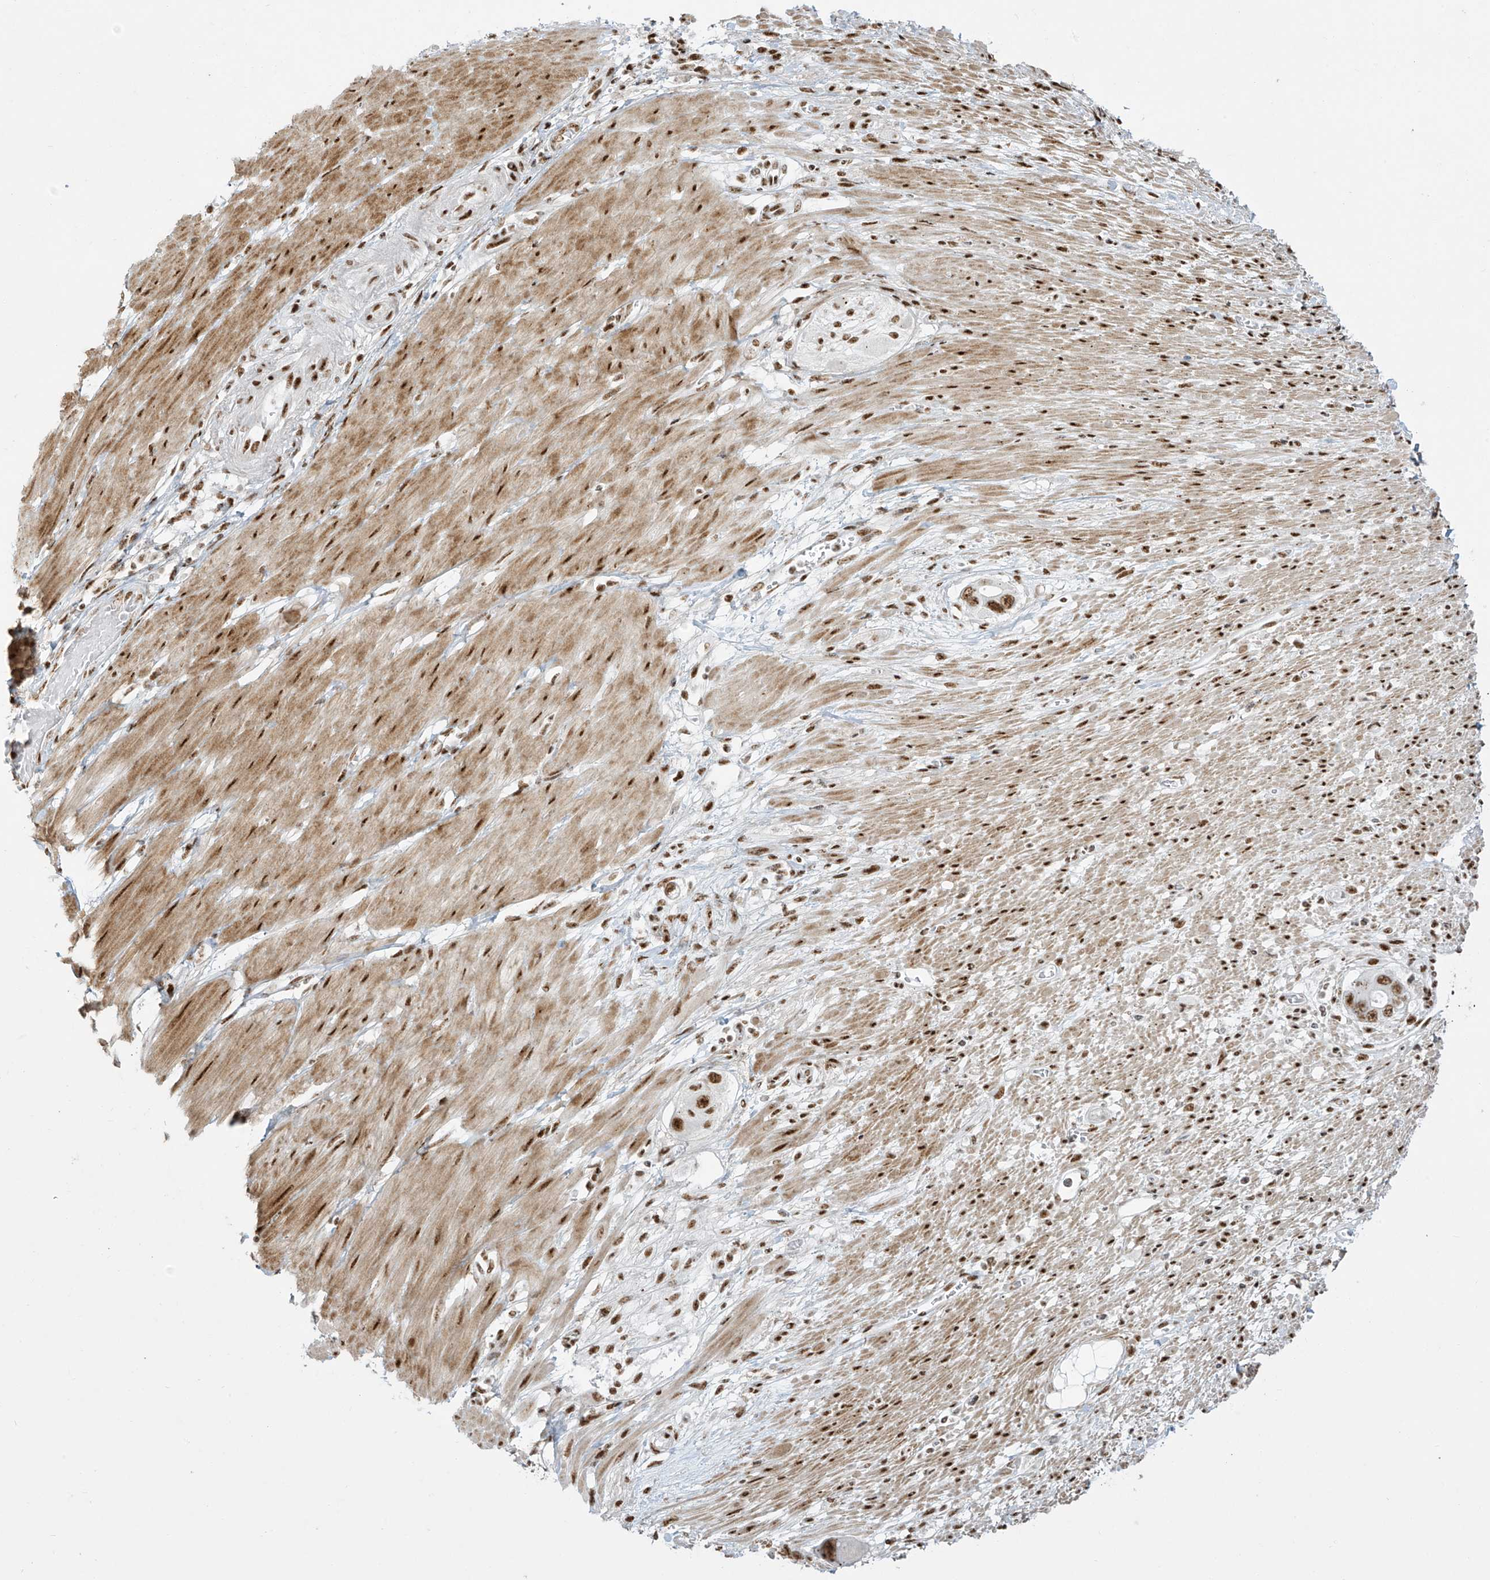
{"staining": {"intensity": "moderate", "quantity": ">75%", "location": "nuclear"}, "tissue": "pancreatic cancer", "cell_type": "Tumor cells", "image_type": "cancer", "snomed": [{"axis": "morphology", "description": "Adenocarcinoma, NOS"}, {"axis": "topography", "description": "Pancreas"}], "caption": "Immunohistochemical staining of pancreatic cancer displays medium levels of moderate nuclear protein expression in approximately >75% of tumor cells. Immunohistochemistry stains the protein in brown and the nuclei are stained blue.", "gene": "MS4A6A", "patient": {"sex": "male", "age": 68}}